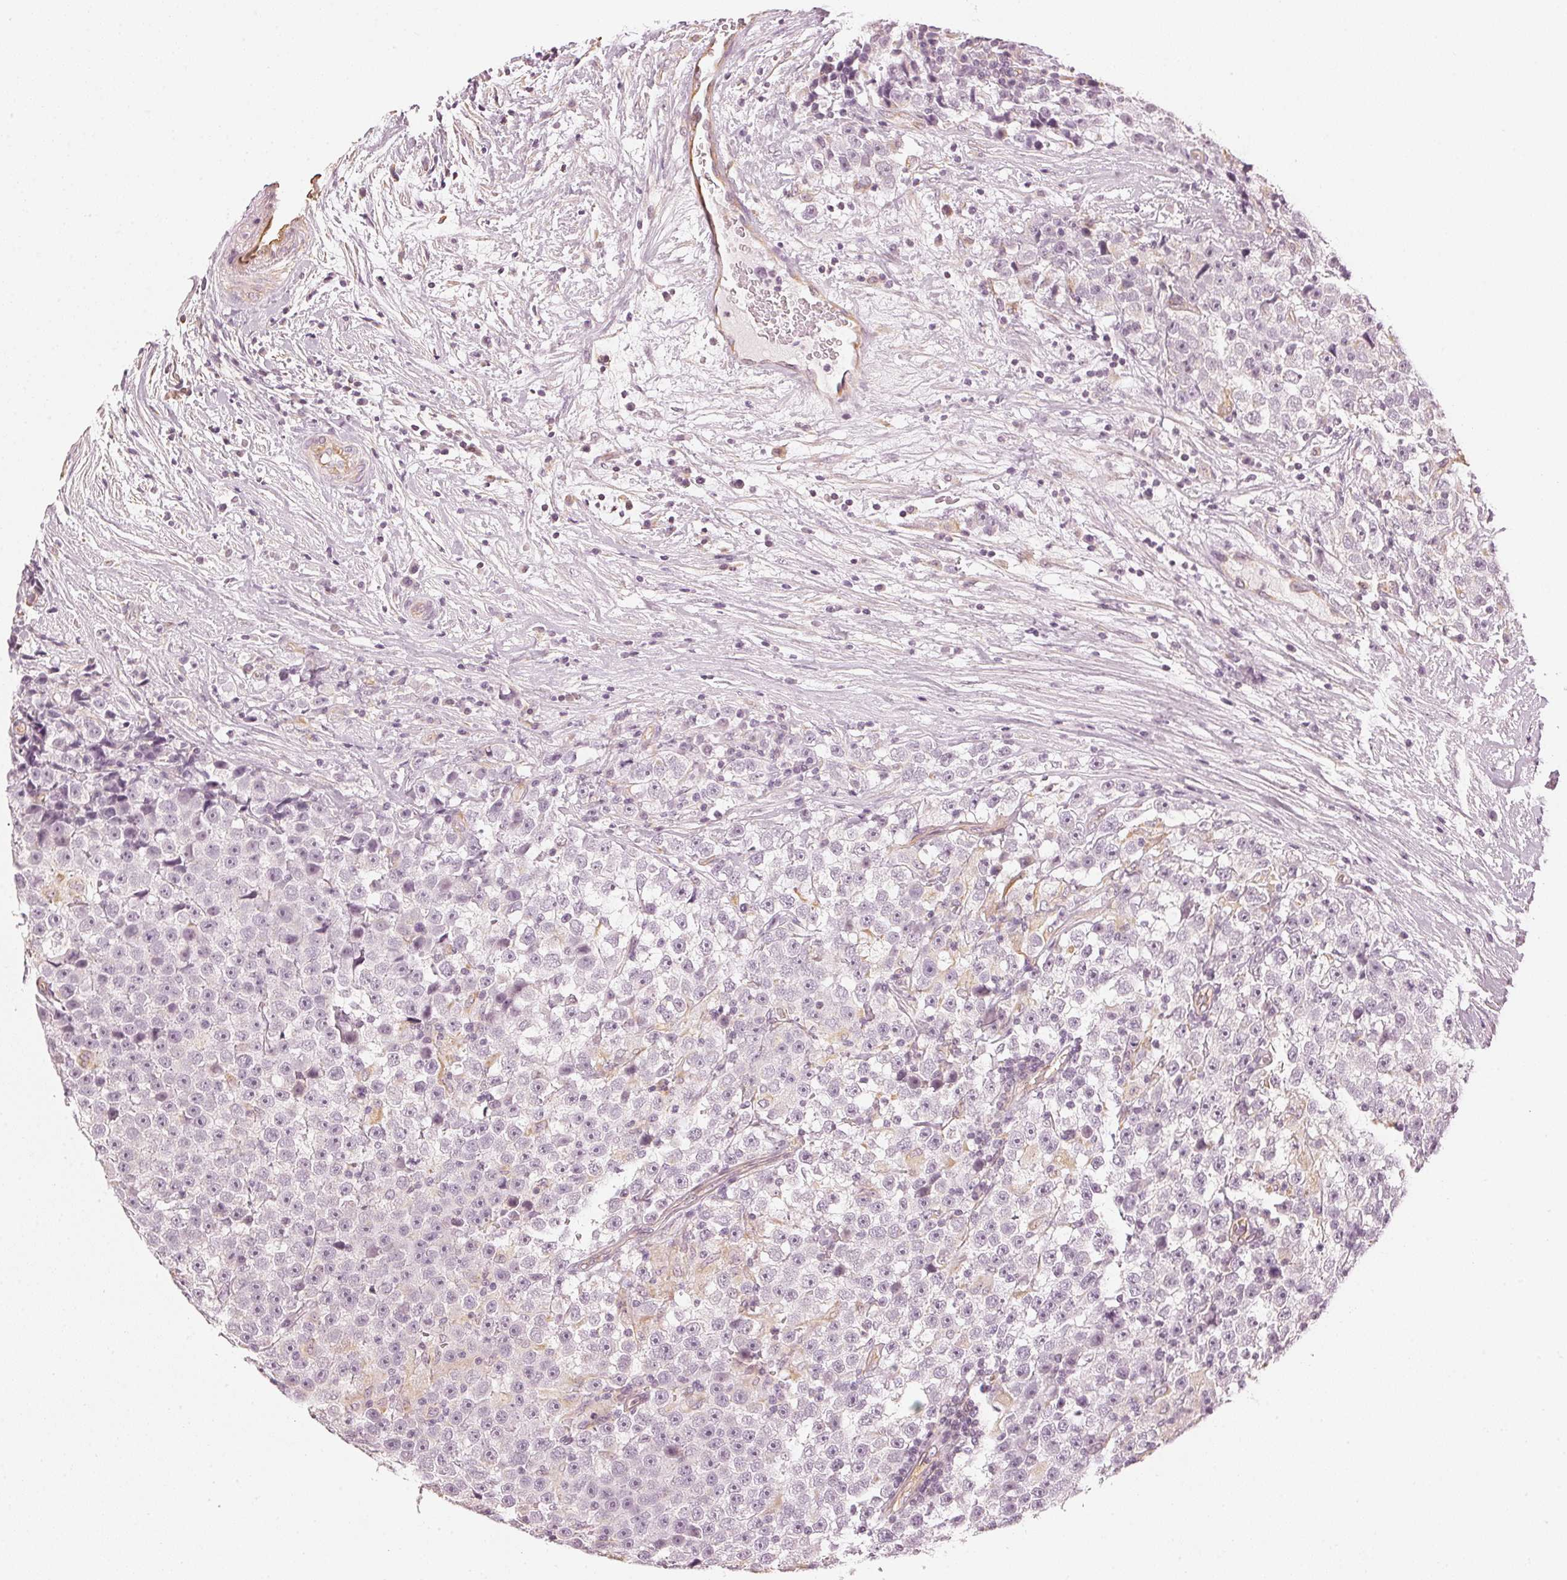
{"staining": {"intensity": "negative", "quantity": "none", "location": "none"}, "tissue": "testis cancer", "cell_type": "Tumor cells", "image_type": "cancer", "snomed": [{"axis": "morphology", "description": "Seminoma, NOS"}, {"axis": "topography", "description": "Testis"}], "caption": "This is a histopathology image of immunohistochemistry staining of testis seminoma, which shows no positivity in tumor cells. (Stains: DAB (3,3'-diaminobenzidine) immunohistochemistry with hematoxylin counter stain, Microscopy: brightfield microscopy at high magnification).", "gene": "APLP1", "patient": {"sex": "male", "age": 31}}